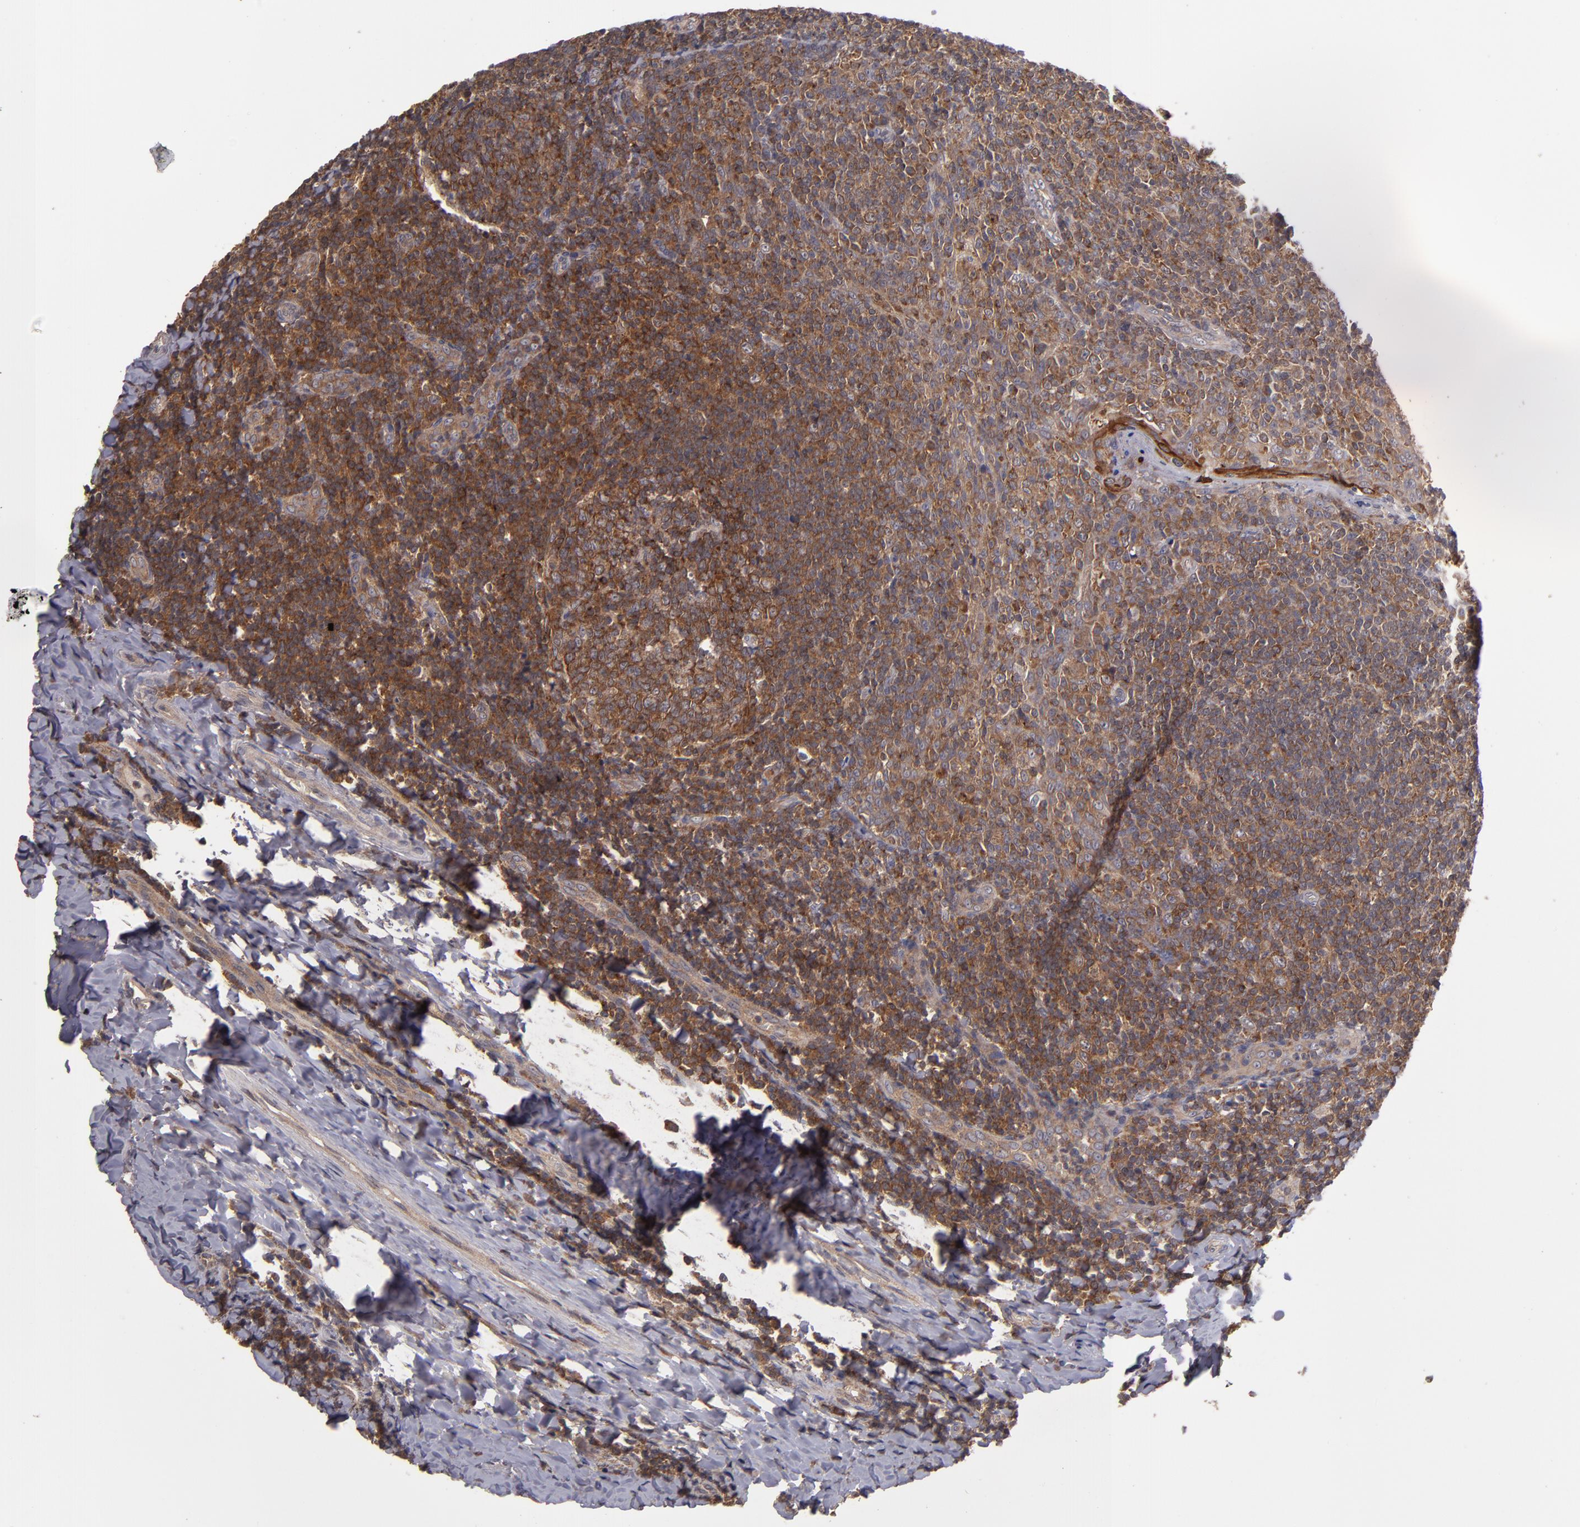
{"staining": {"intensity": "strong", "quantity": ">75%", "location": "cytoplasmic/membranous"}, "tissue": "tonsil", "cell_type": "Germinal center cells", "image_type": "normal", "snomed": [{"axis": "morphology", "description": "Normal tissue, NOS"}, {"axis": "topography", "description": "Tonsil"}], "caption": "Immunohistochemistry (IHC) photomicrograph of unremarkable tonsil stained for a protein (brown), which shows high levels of strong cytoplasmic/membranous positivity in about >75% of germinal center cells.", "gene": "NF2", "patient": {"sex": "male", "age": 31}}